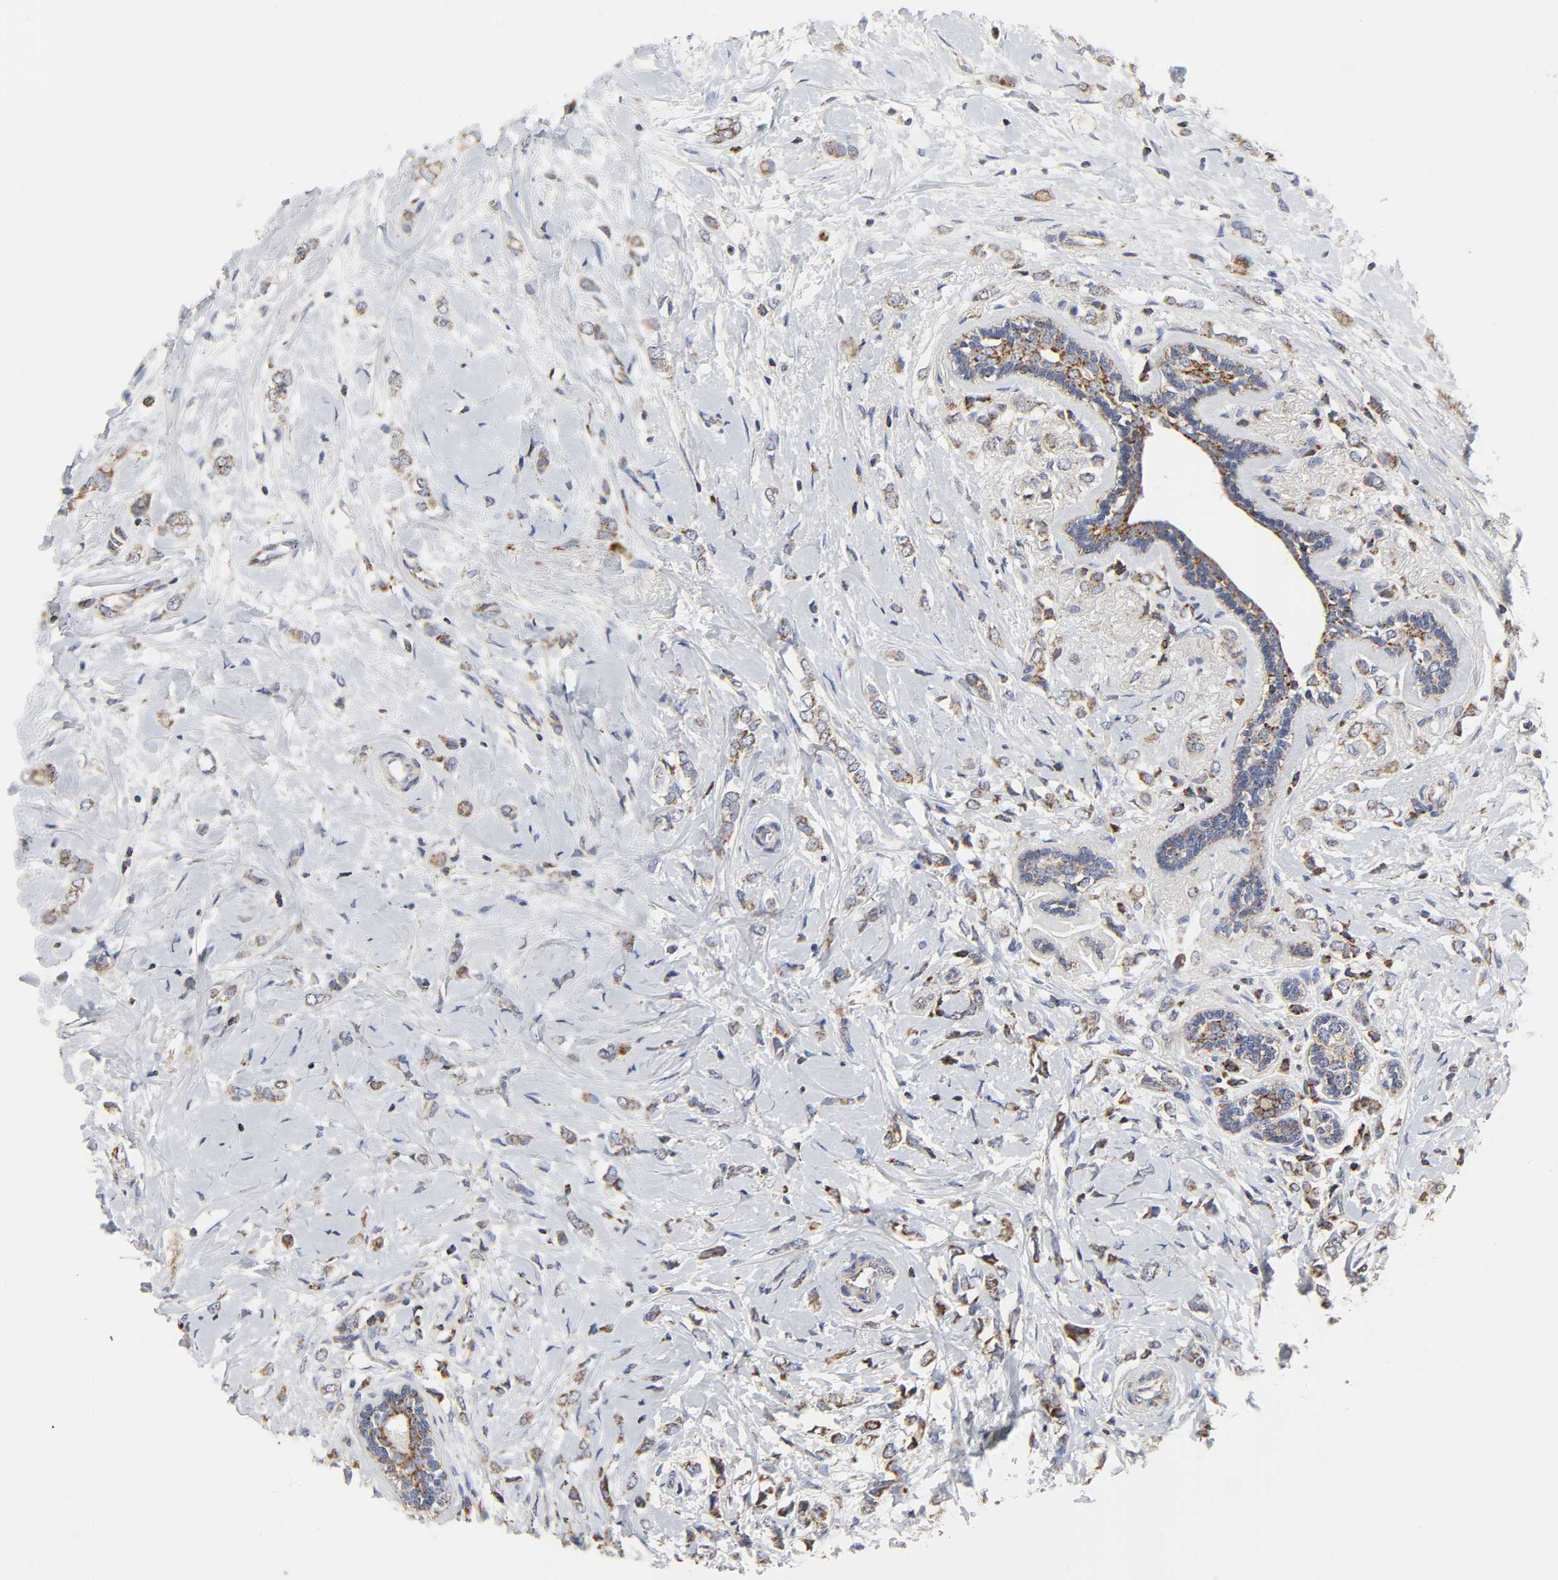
{"staining": {"intensity": "moderate", "quantity": ">75%", "location": "cytoplasmic/membranous"}, "tissue": "breast cancer", "cell_type": "Tumor cells", "image_type": "cancer", "snomed": [{"axis": "morphology", "description": "Normal tissue, NOS"}, {"axis": "morphology", "description": "Lobular carcinoma"}, {"axis": "topography", "description": "Breast"}], "caption": "Immunohistochemical staining of human breast cancer (lobular carcinoma) demonstrates medium levels of moderate cytoplasmic/membranous protein staining in about >75% of tumor cells. The protein is shown in brown color, while the nuclei are stained blue.", "gene": "COX6B1", "patient": {"sex": "female", "age": 47}}